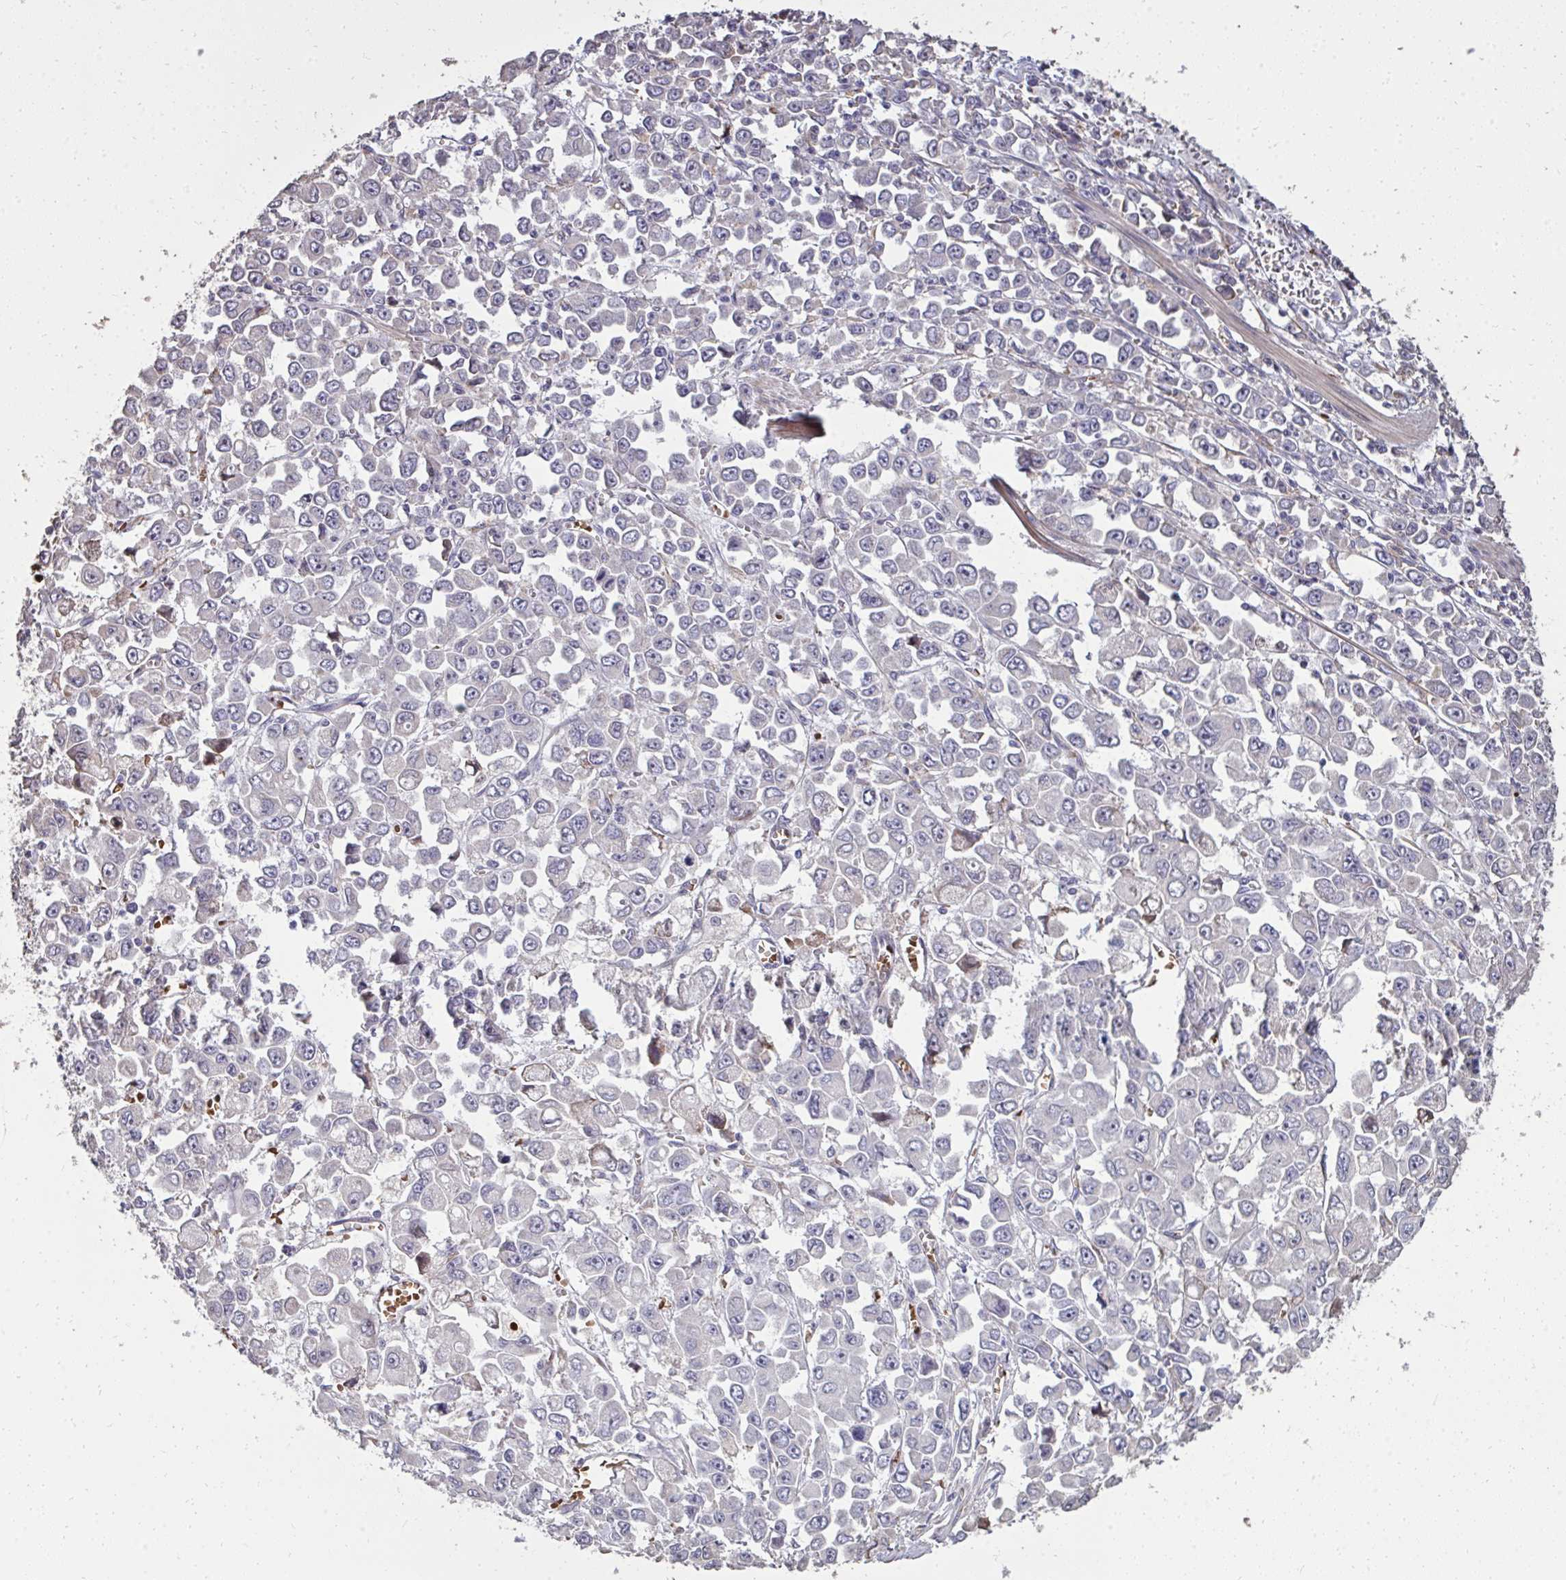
{"staining": {"intensity": "negative", "quantity": "none", "location": "none"}, "tissue": "stomach cancer", "cell_type": "Tumor cells", "image_type": "cancer", "snomed": [{"axis": "morphology", "description": "Adenocarcinoma, NOS"}, {"axis": "topography", "description": "Stomach, upper"}], "caption": "DAB immunohistochemical staining of stomach cancer demonstrates no significant staining in tumor cells.", "gene": "FIBCD1", "patient": {"sex": "male", "age": 70}}